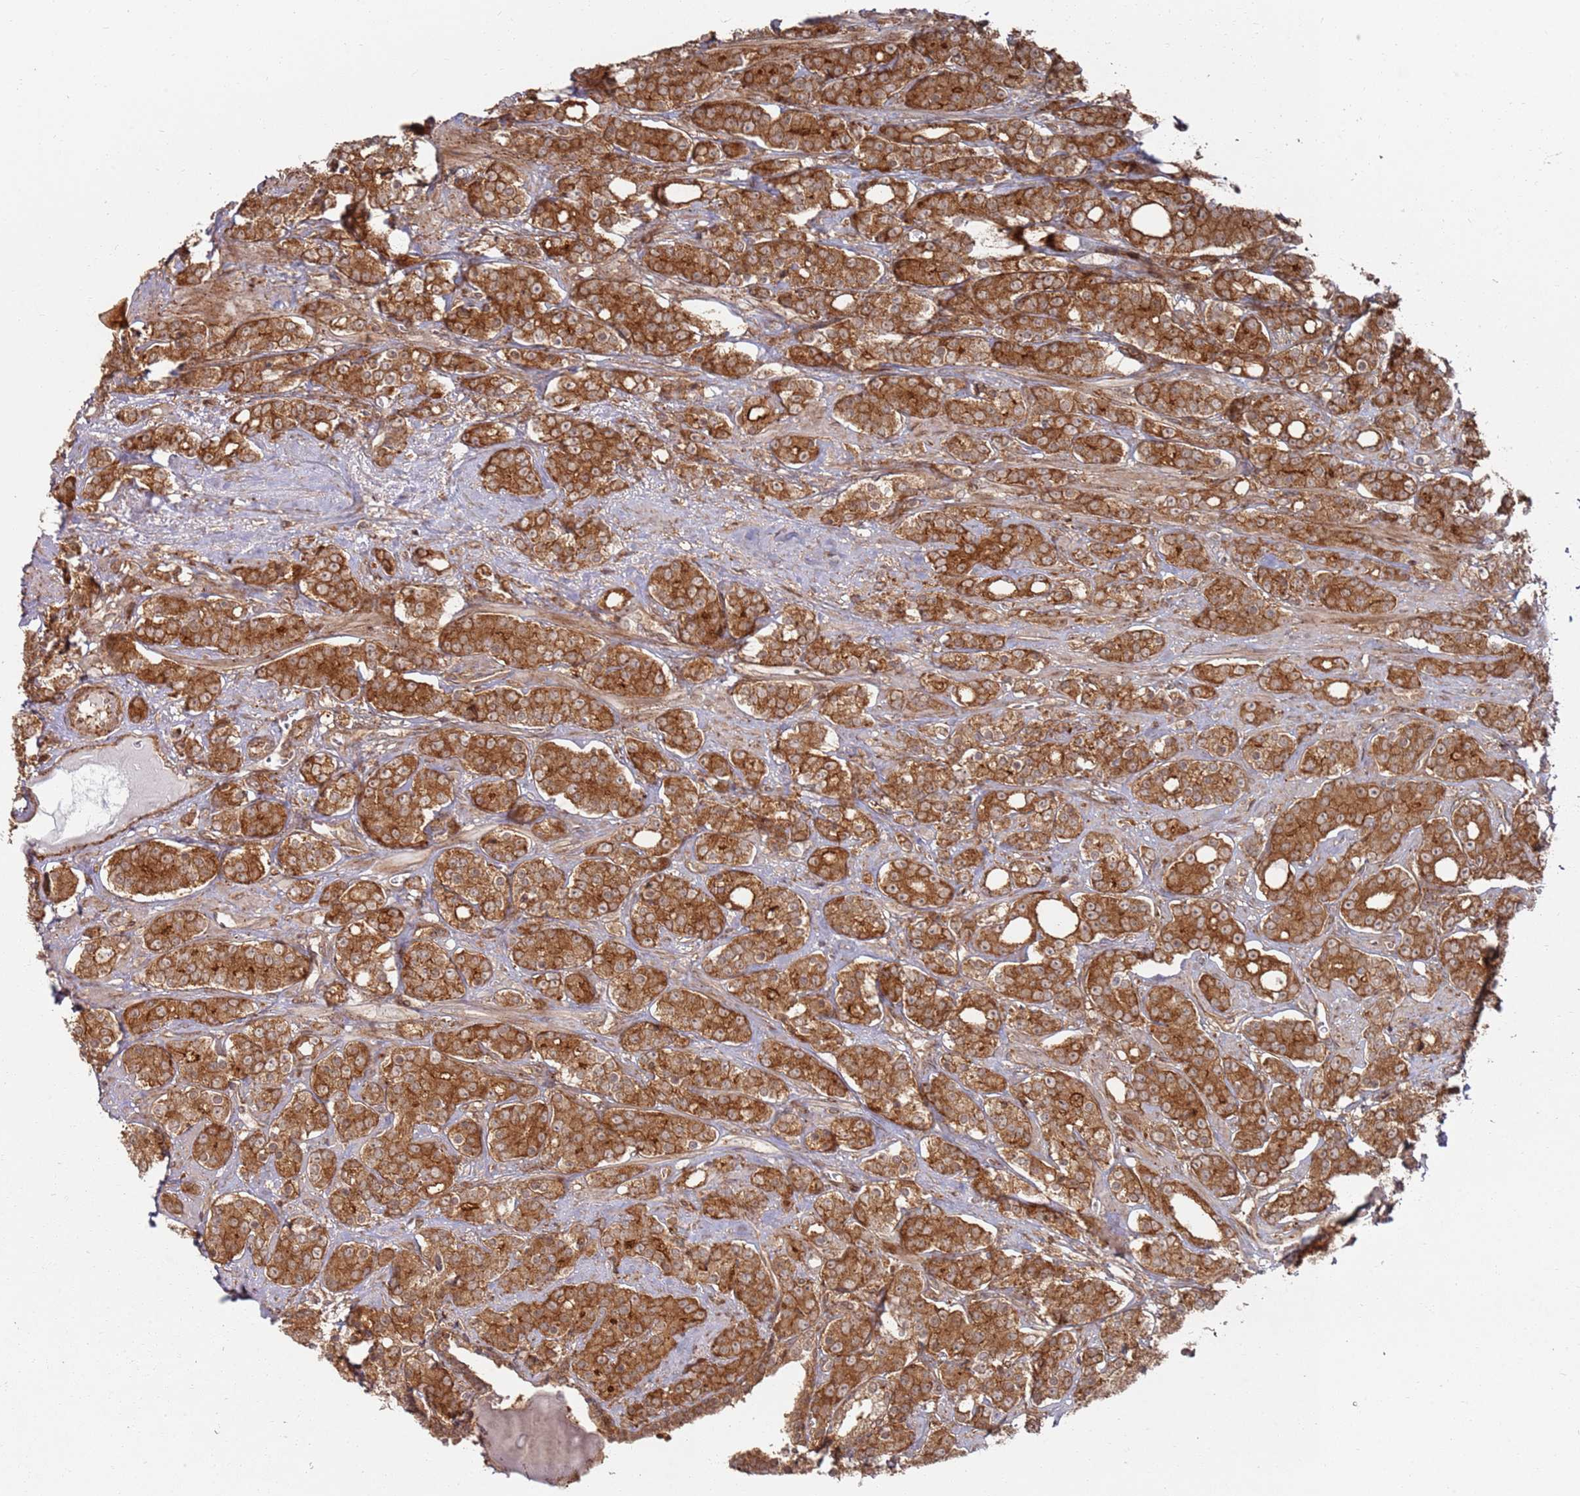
{"staining": {"intensity": "moderate", "quantity": ">75%", "location": "cytoplasmic/membranous"}, "tissue": "prostate cancer", "cell_type": "Tumor cells", "image_type": "cancer", "snomed": [{"axis": "morphology", "description": "Adenocarcinoma, High grade"}, {"axis": "topography", "description": "Prostate"}], "caption": "Prostate cancer (adenocarcinoma (high-grade)) stained for a protein (brown) demonstrates moderate cytoplasmic/membranous positive expression in approximately >75% of tumor cells.", "gene": "PIH1D1", "patient": {"sex": "male", "age": 62}}